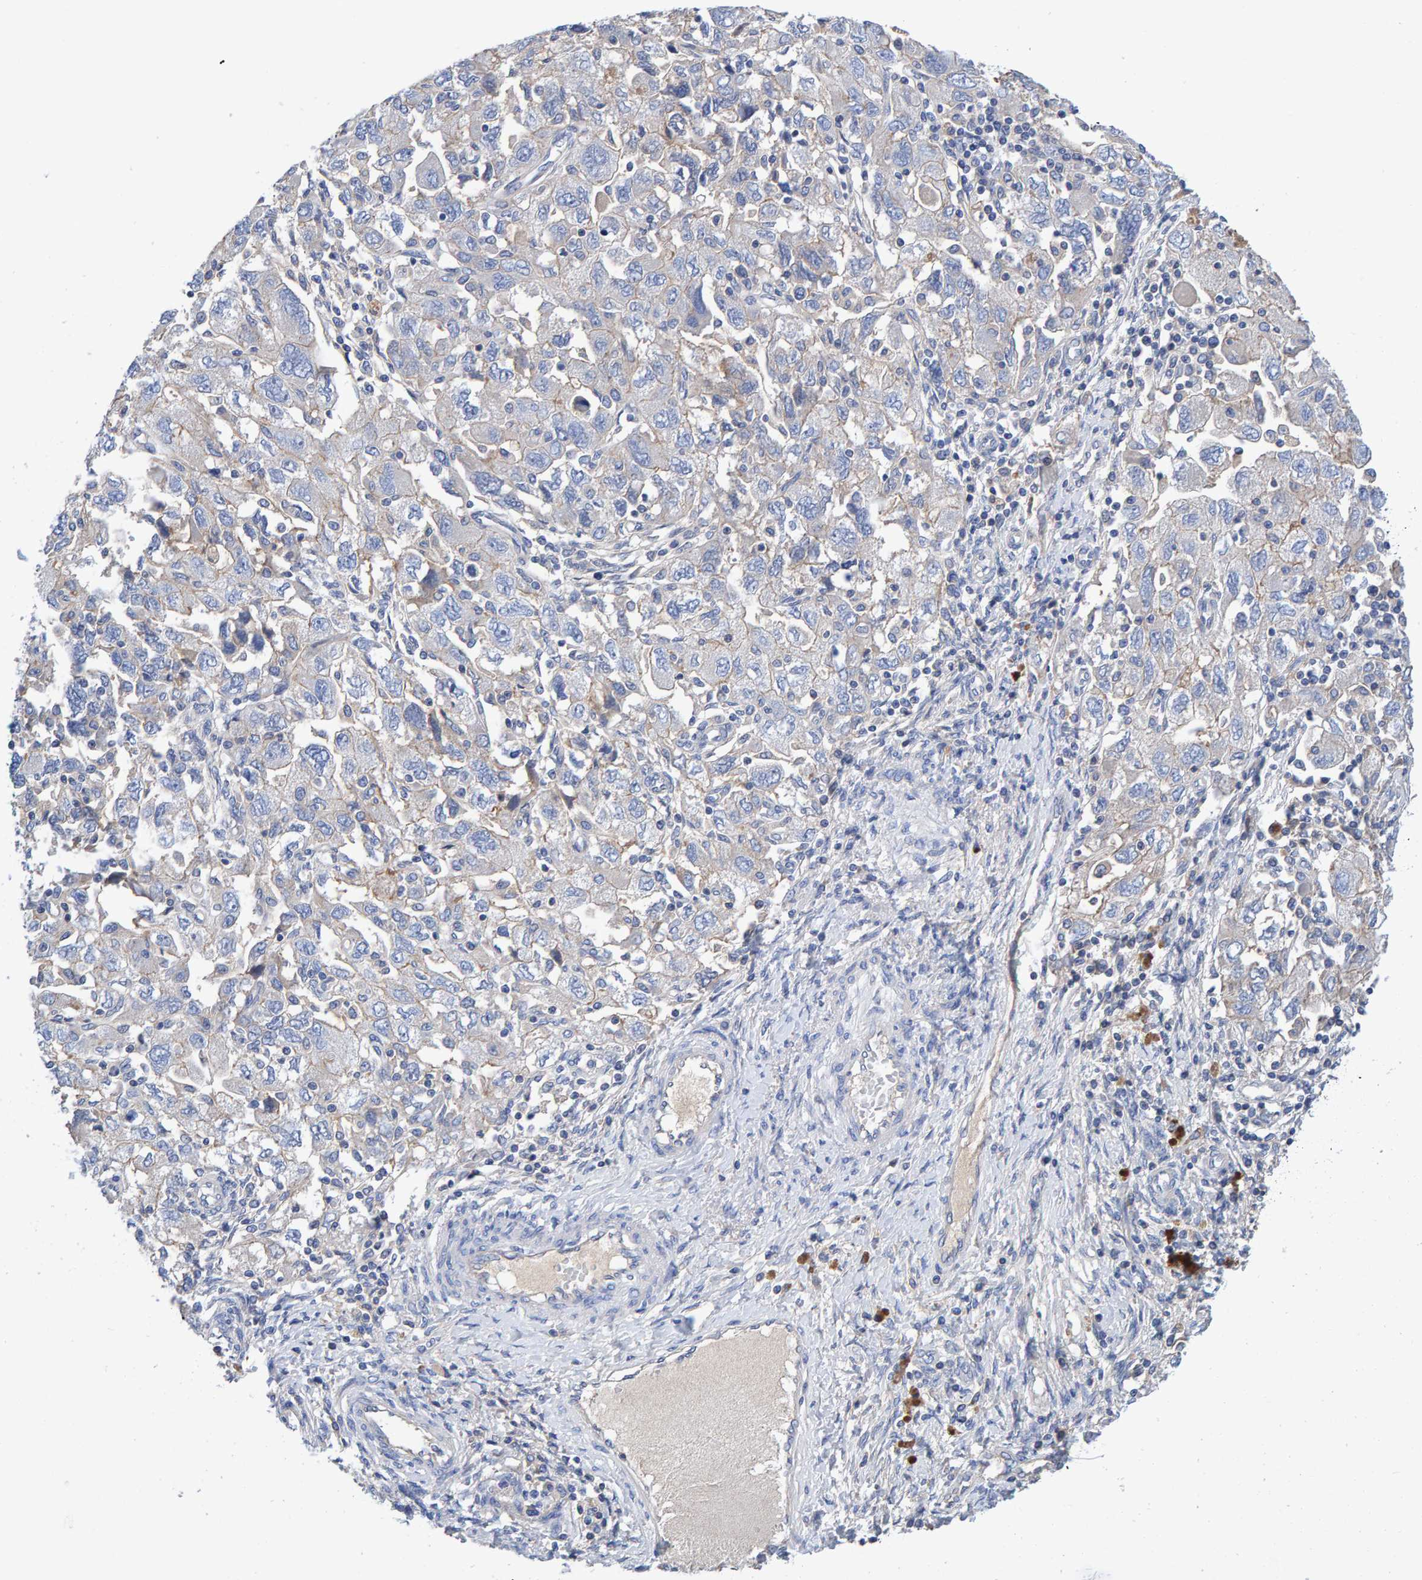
{"staining": {"intensity": "negative", "quantity": "none", "location": "none"}, "tissue": "ovarian cancer", "cell_type": "Tumor cells", "image_type": "cancer", "snomed": [{"axis": "morphology", "description": "Carcinoma, NOS"}, {"axis": "morphology", "description": "Cystadenocarcinoma, serous, NOS"}, {"axis": "topography", "description": "Ovary"}], "caption": "Tumor cells show no significant staining in carcinoma (ovarian).", "gene": "EFR3A", "patient": {"sex": "female", "age": 69}}